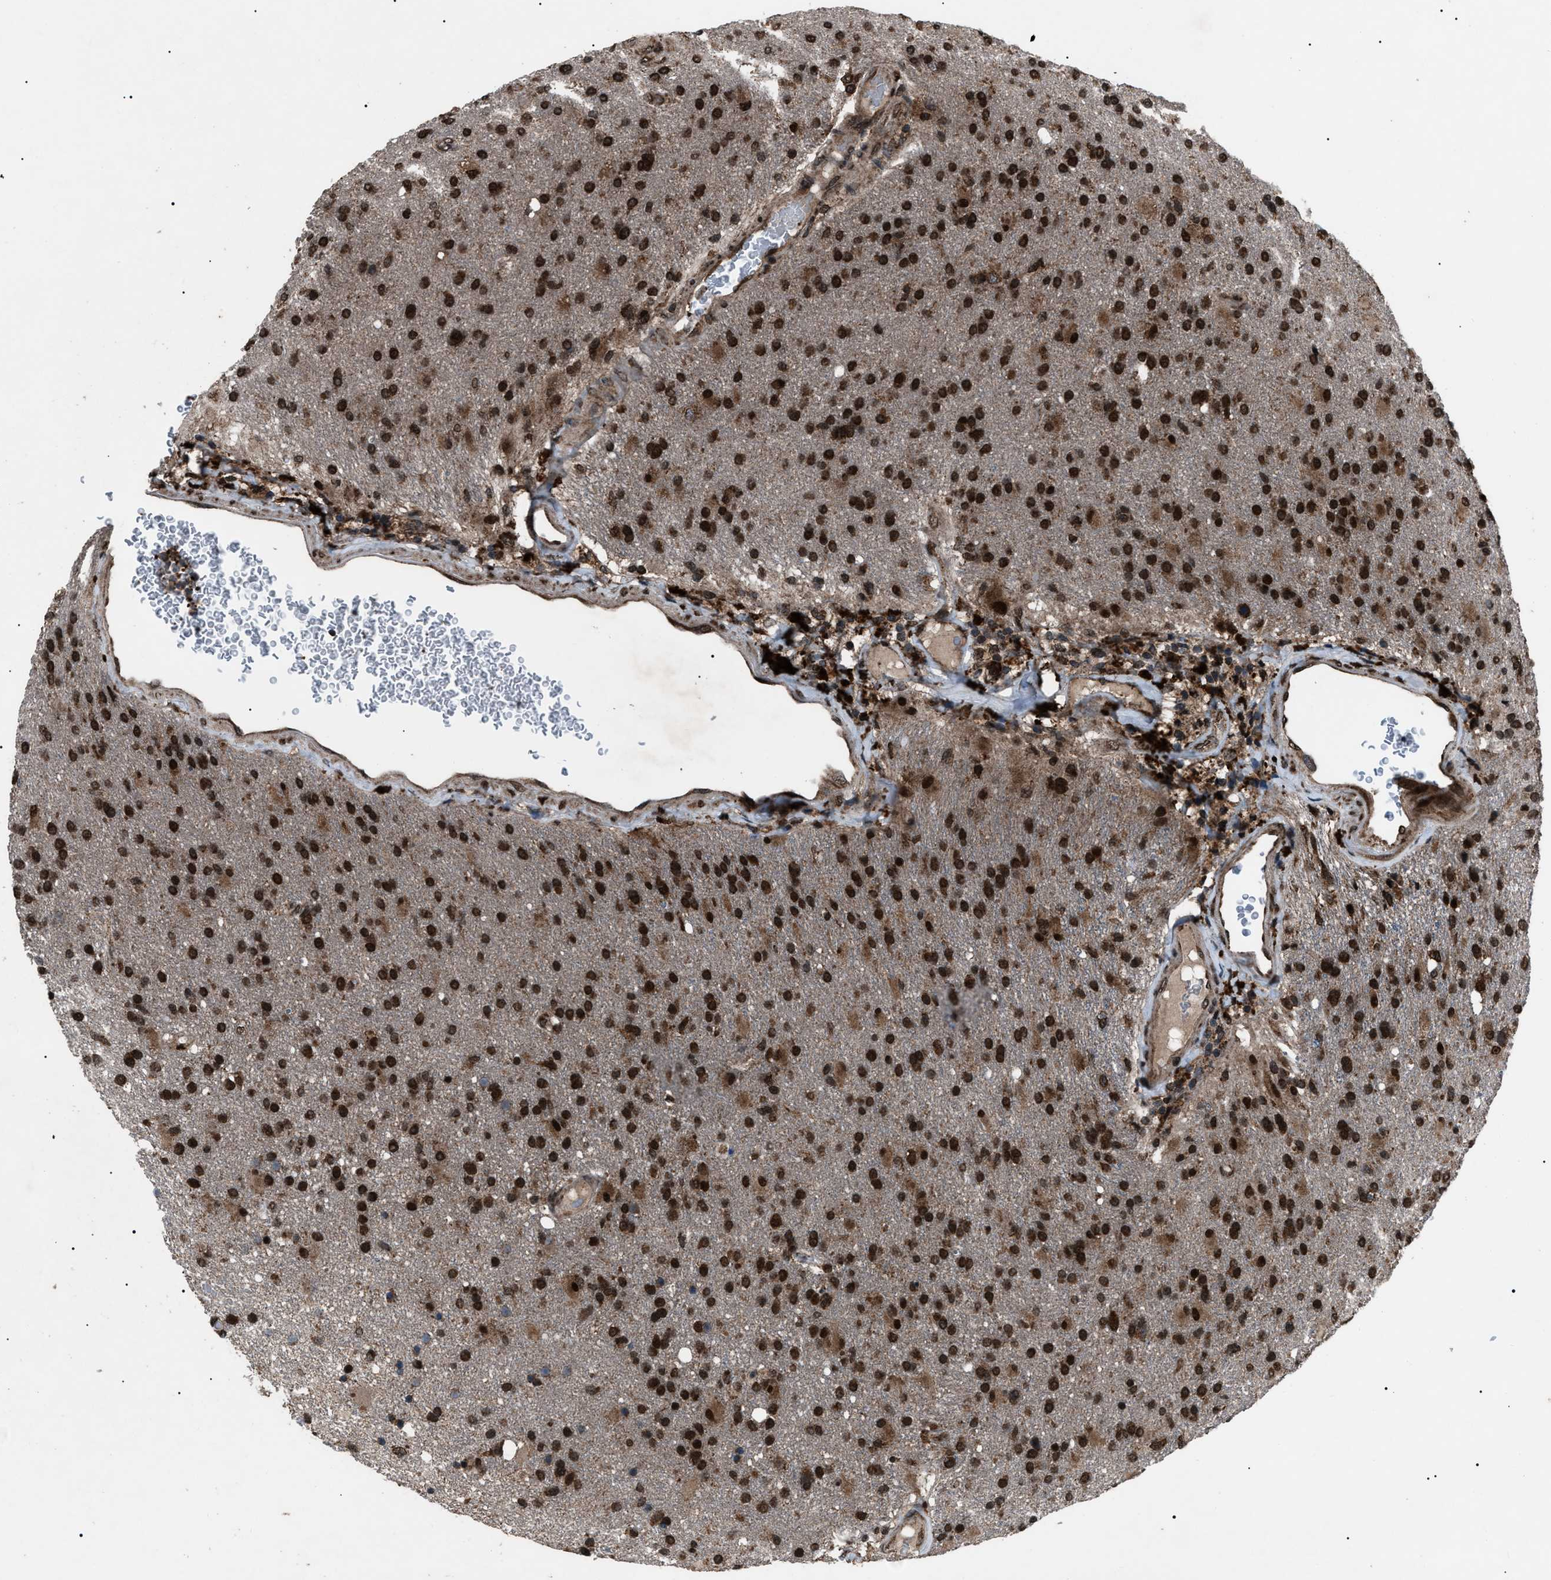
{"staining": {"intensity": "strong", "quantity": ">75%", "location": "cytoplasmic/membranous,nuclear"}, "tissue": "glioma", "cell_type": "Tumor cells", "image_type": "cancer", "snomed": [{"axis": "morphology", "description": "Glioma, malignant, High grade"}, {"axis": "topography", "description": "Brain"}], "caption": "A brown stain highlights strong cytoplasmic/membranous and nuclear expression of a protein in high-grade glioma (malignant) tumor cells.", "gene": "ZFAND2A", "patient": {"sex": "male", "age": 72}}